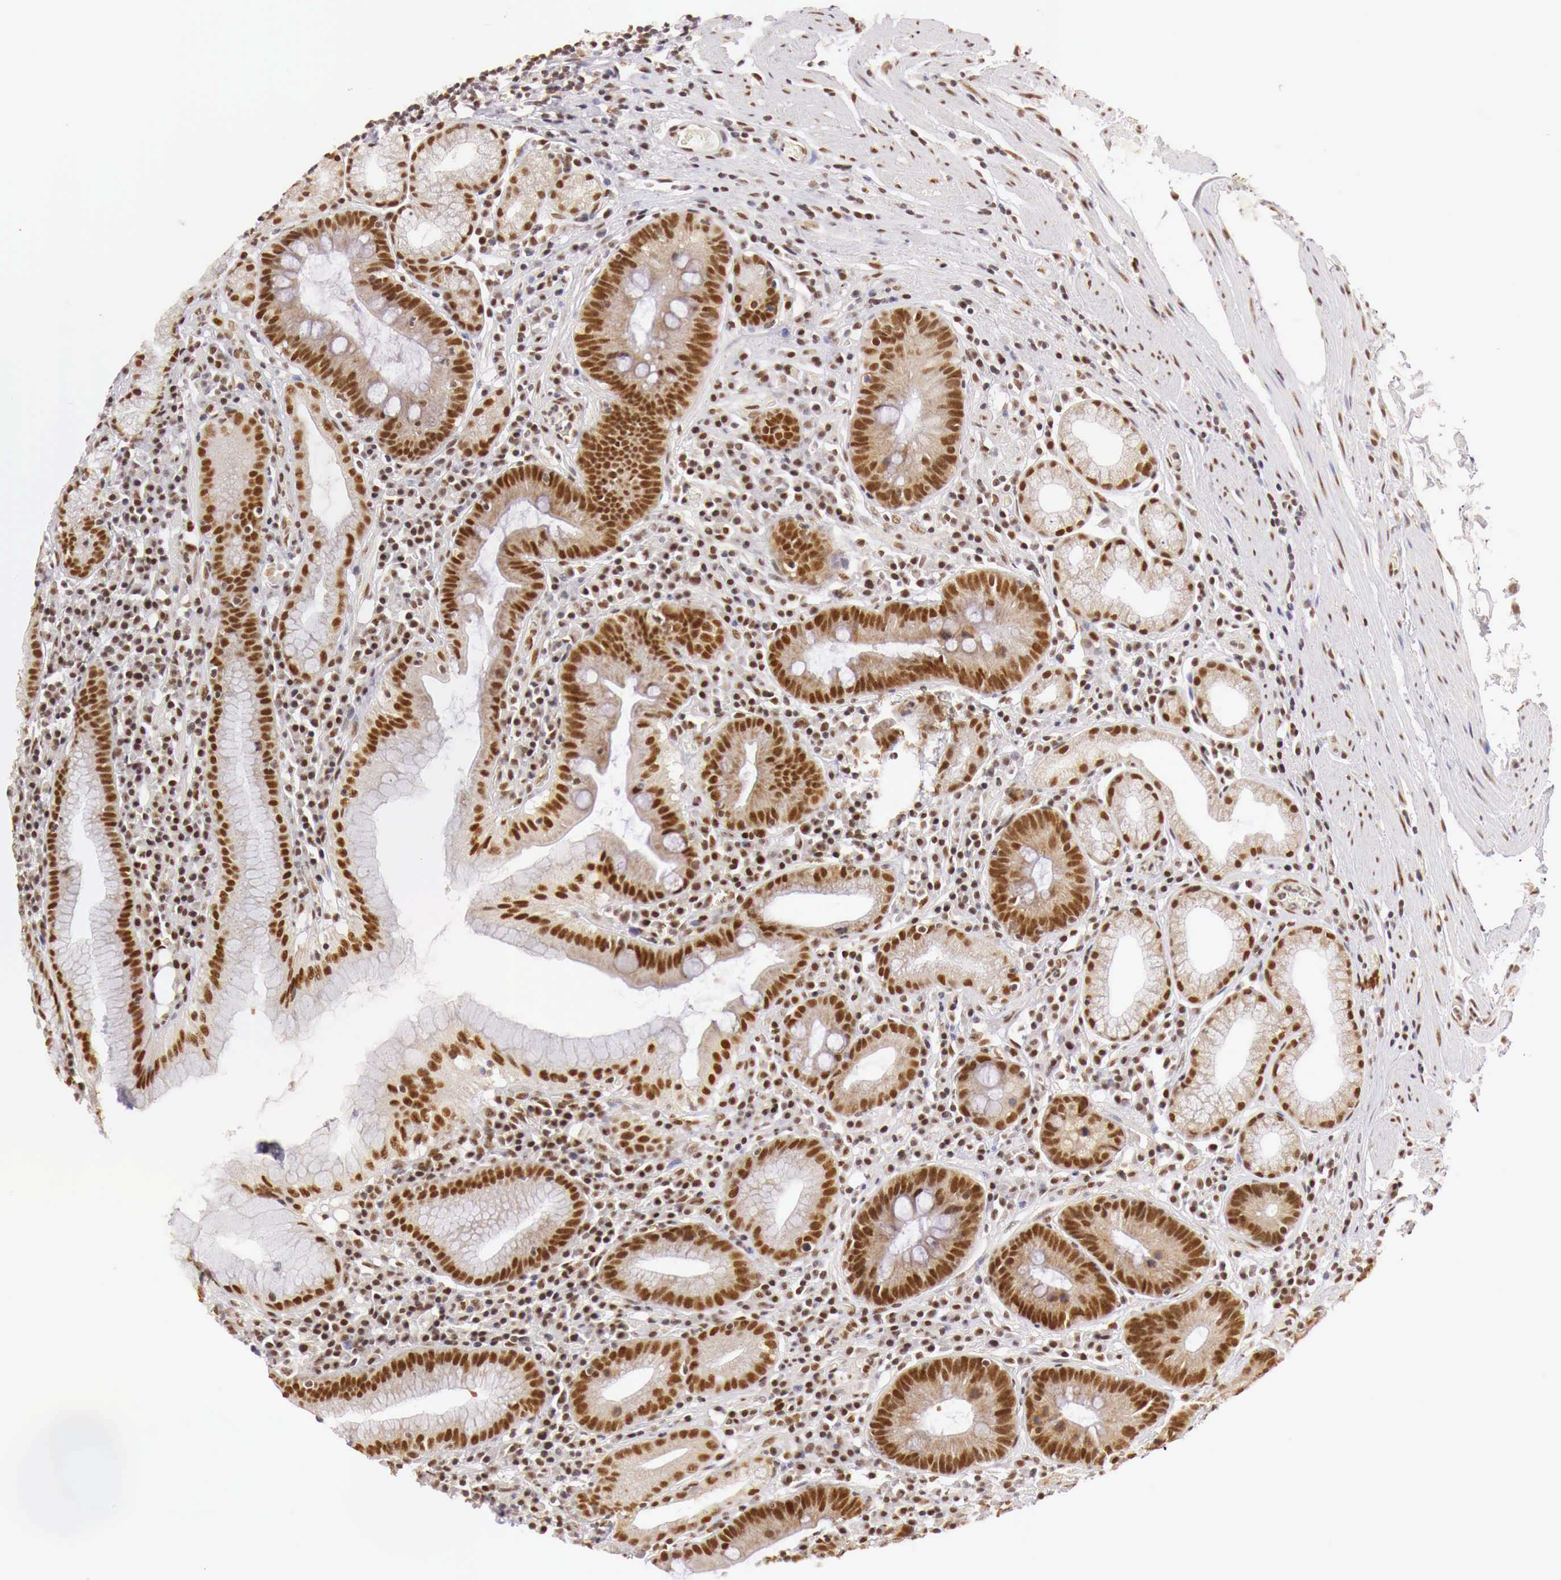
{"staining": {"intensity": "moderate", "quantity": ">75%", "location": "cytoplasmic/membranous,nuclear"}, "tissue": "stomach", "cell_type": "Glandular cells", "image_type": "normal", "snomed": [{"axis": "morphology", "description": "Normal tissue, NOS"}, {"axis": "topography", "description": "Stomach, lower"}], "caption": "A high-resolution histopathology image shows immunohistochemistry staining of normal stomach, which shows moderate cytoplasmic/membranous,nuclear positivity in approximately >75% of glandular cells.", "gene": "GPKOW", "patient": {"sex": "male", "age": 58}}